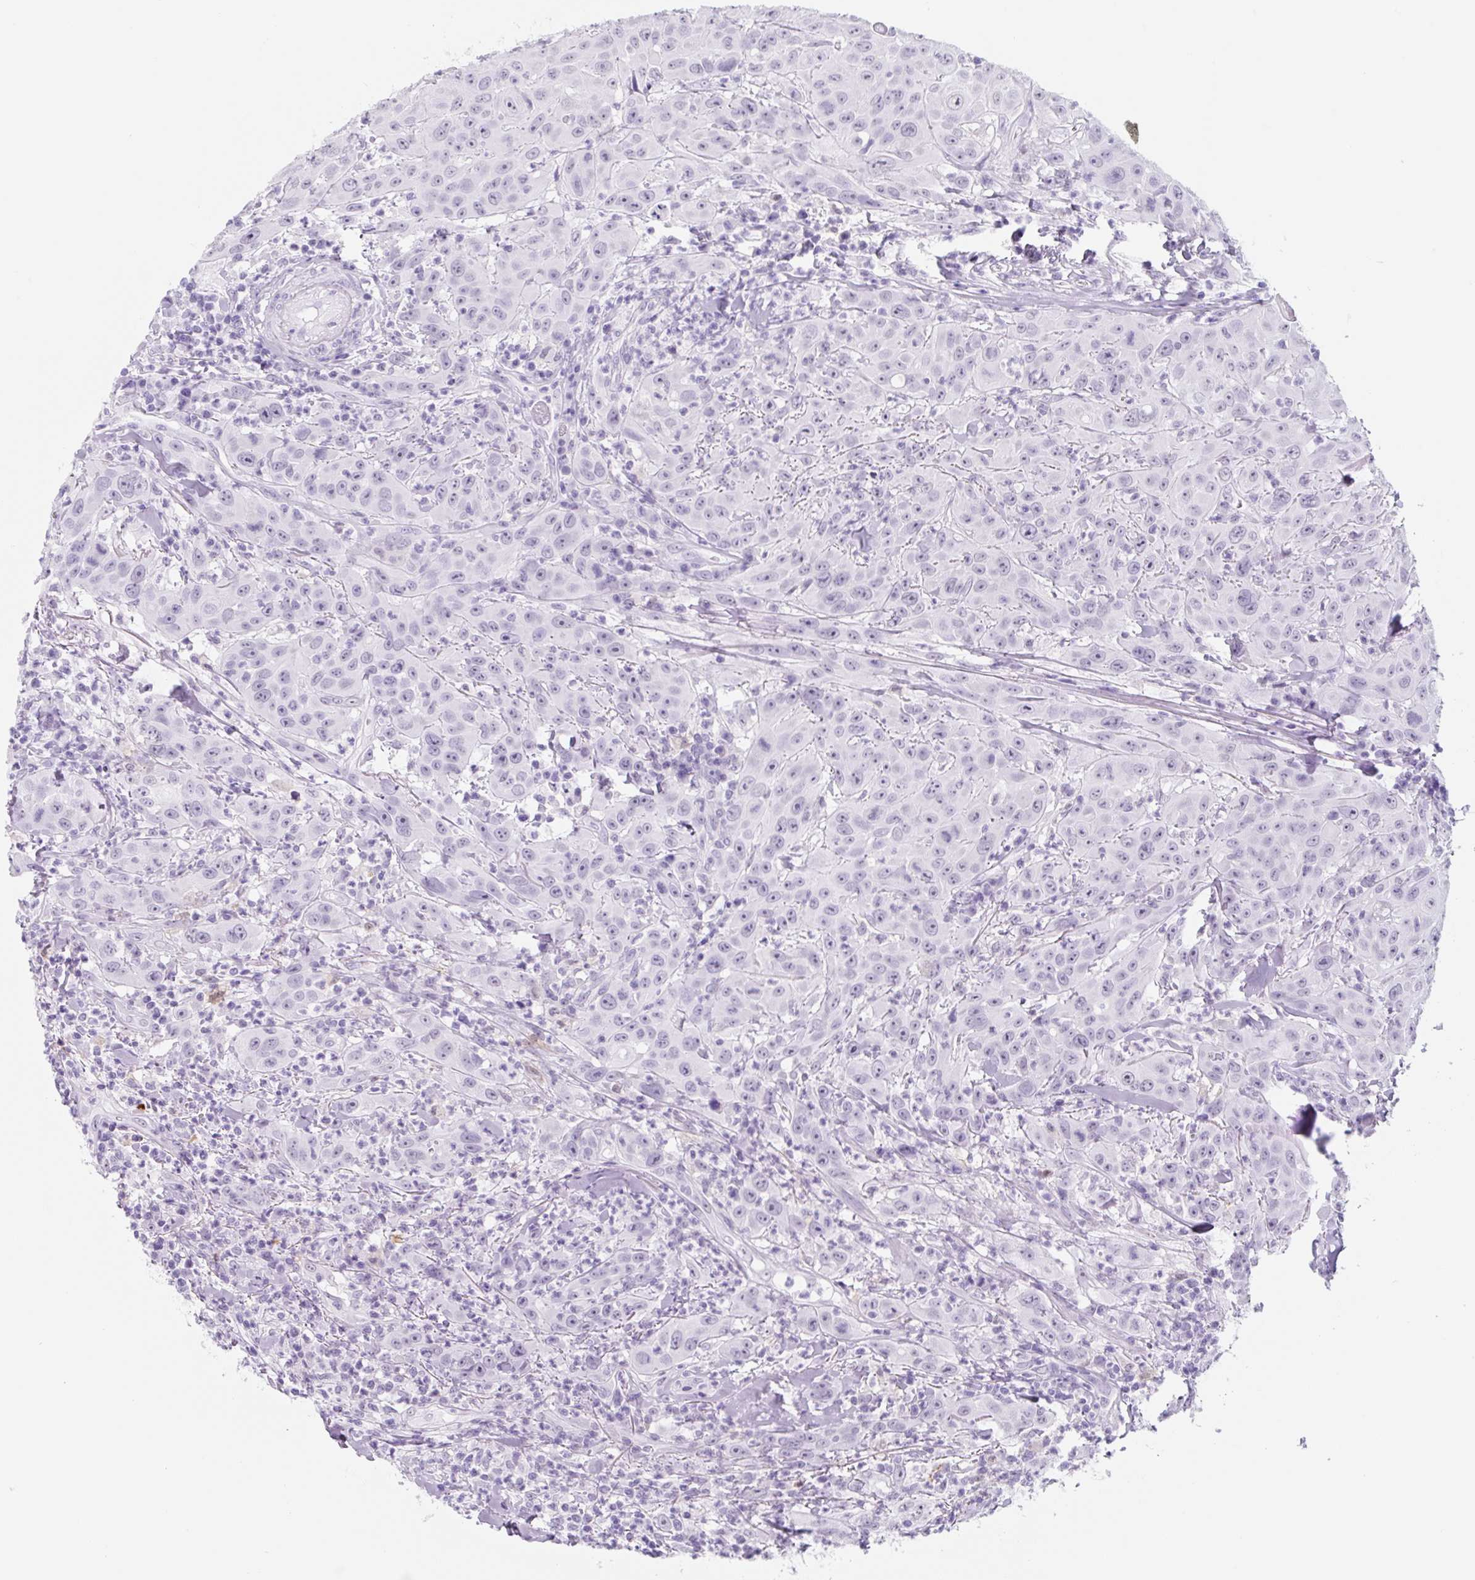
{"staining": {"intensity": "negative", "quantity": "none", "location": "none"}, "tissue": "head and neck cancer", "cell_type": "Tumor cells", "image_type": "cancer", "snomed": [{"axis": "morphology", "description": "Squamous cell carcinoma, NOS"}, {"axis": "topography", "description": "Skin"}, {"axis": "topography", "description": "Head-Neck"}], "caption": "Tumor cells are negative for protein expression in human head and neck cancer (squamous cell carcinoma).", "gene": "TNFRSF8", "patient": {"sex": "male", "age": 80}}